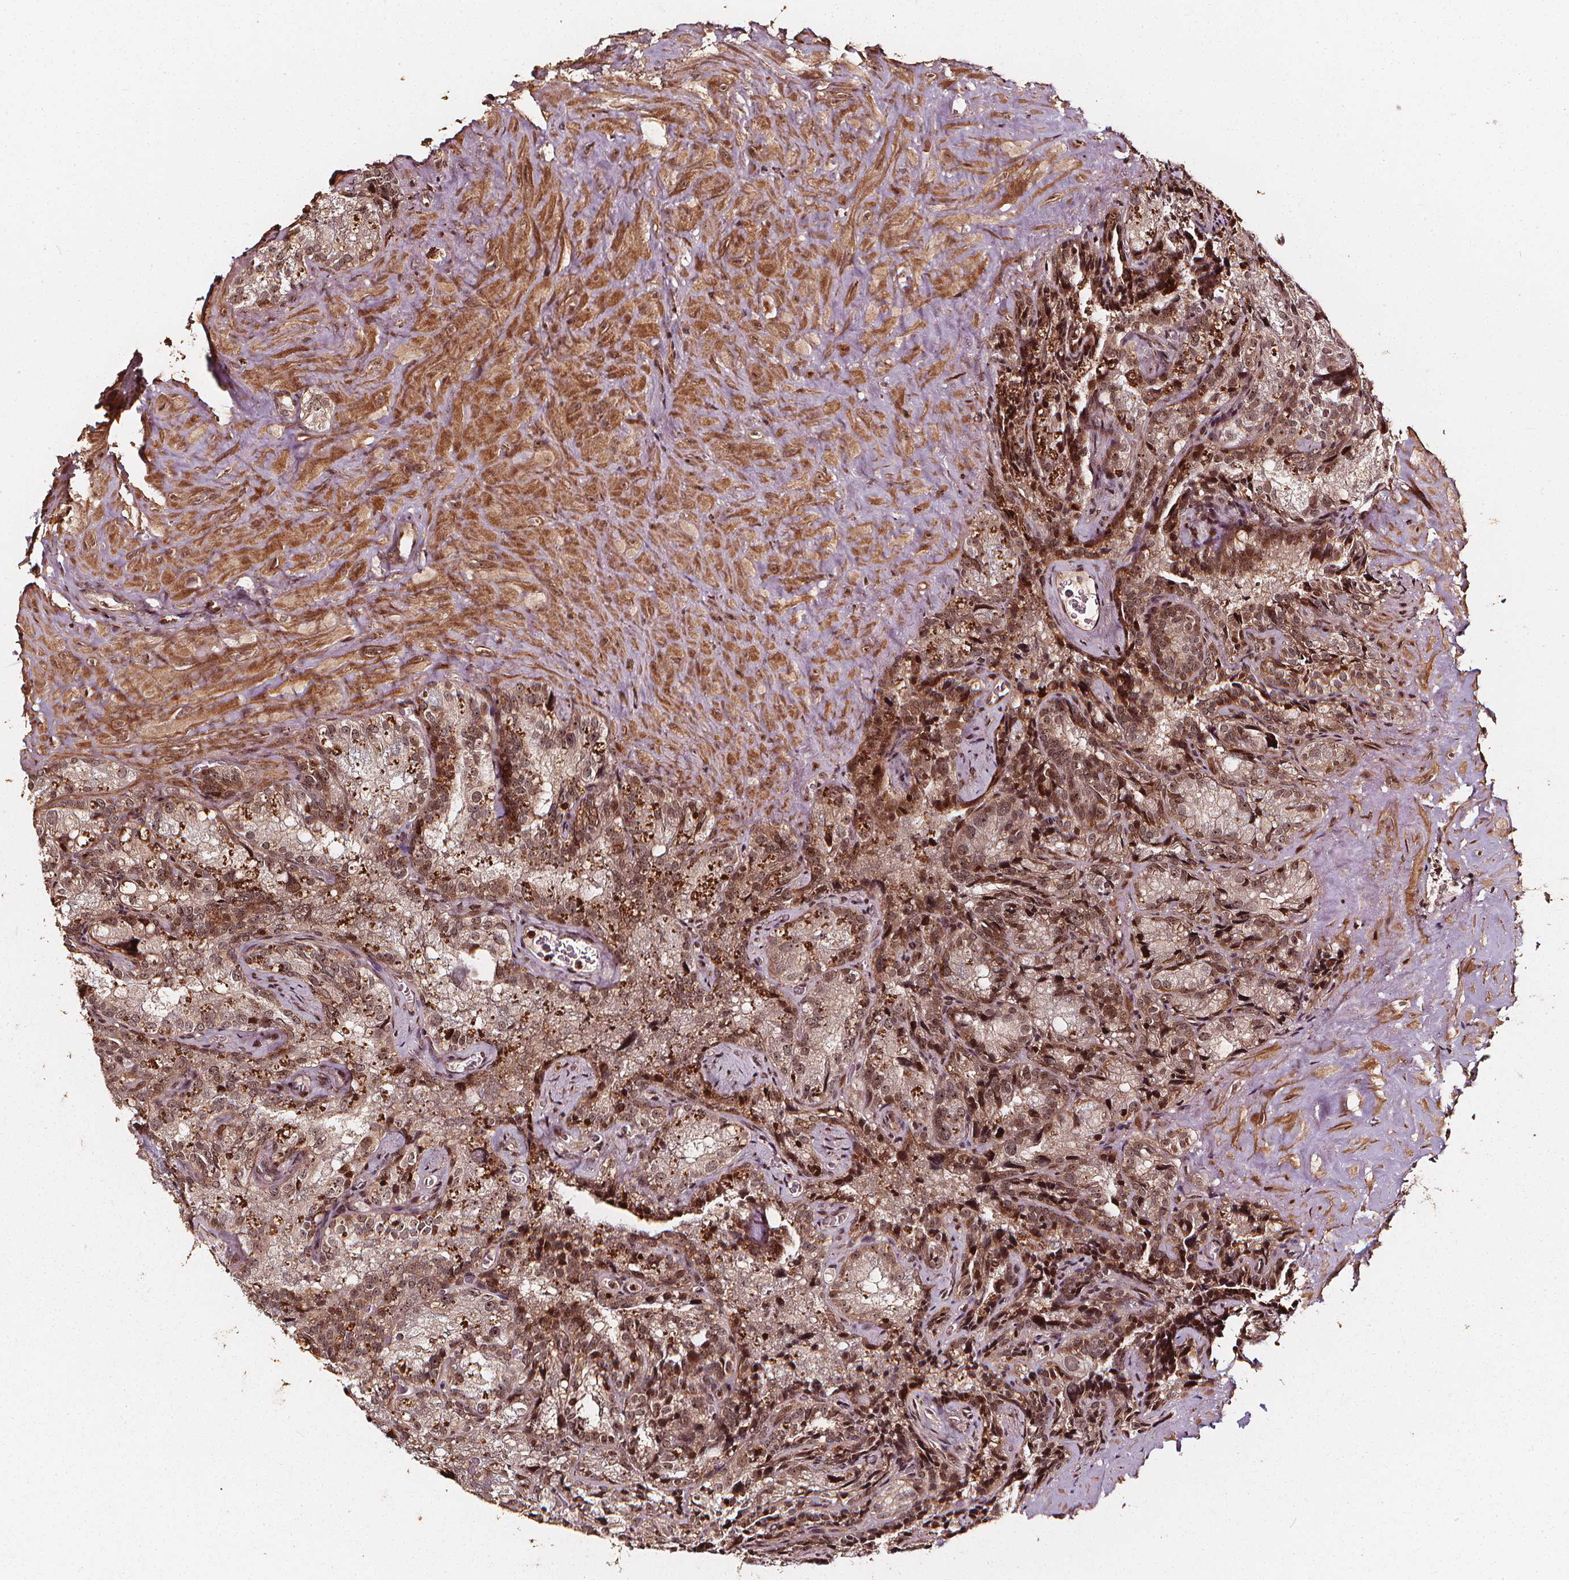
{"staining": {"intensity": "moderate", "quantity": ">75%", "location": "cytoplasmic/membranous,nuclear"}, "tissue": "seminal vesicle", "cell_type": "Glandular cells", "image_type": "normal", "snomed": [{"axis": "morphology", "description": "Normal tissue, NOS"}, {"axis": "topography", "description": "Prostate"}, {"axis": "topography", "description": "Seminal veicle"}], "caption": "A medium amount of moderate cytoplasmic/membranous,nuclear staining is present in about >75% of glandular cells in benign seminal vesicle. (DAB (3,3'-diaminobenzidine) IHC with brightfield microscopy, high magnification).", "gene": "EXOSC9", "patient": {"sex": "male", "age": 71}}